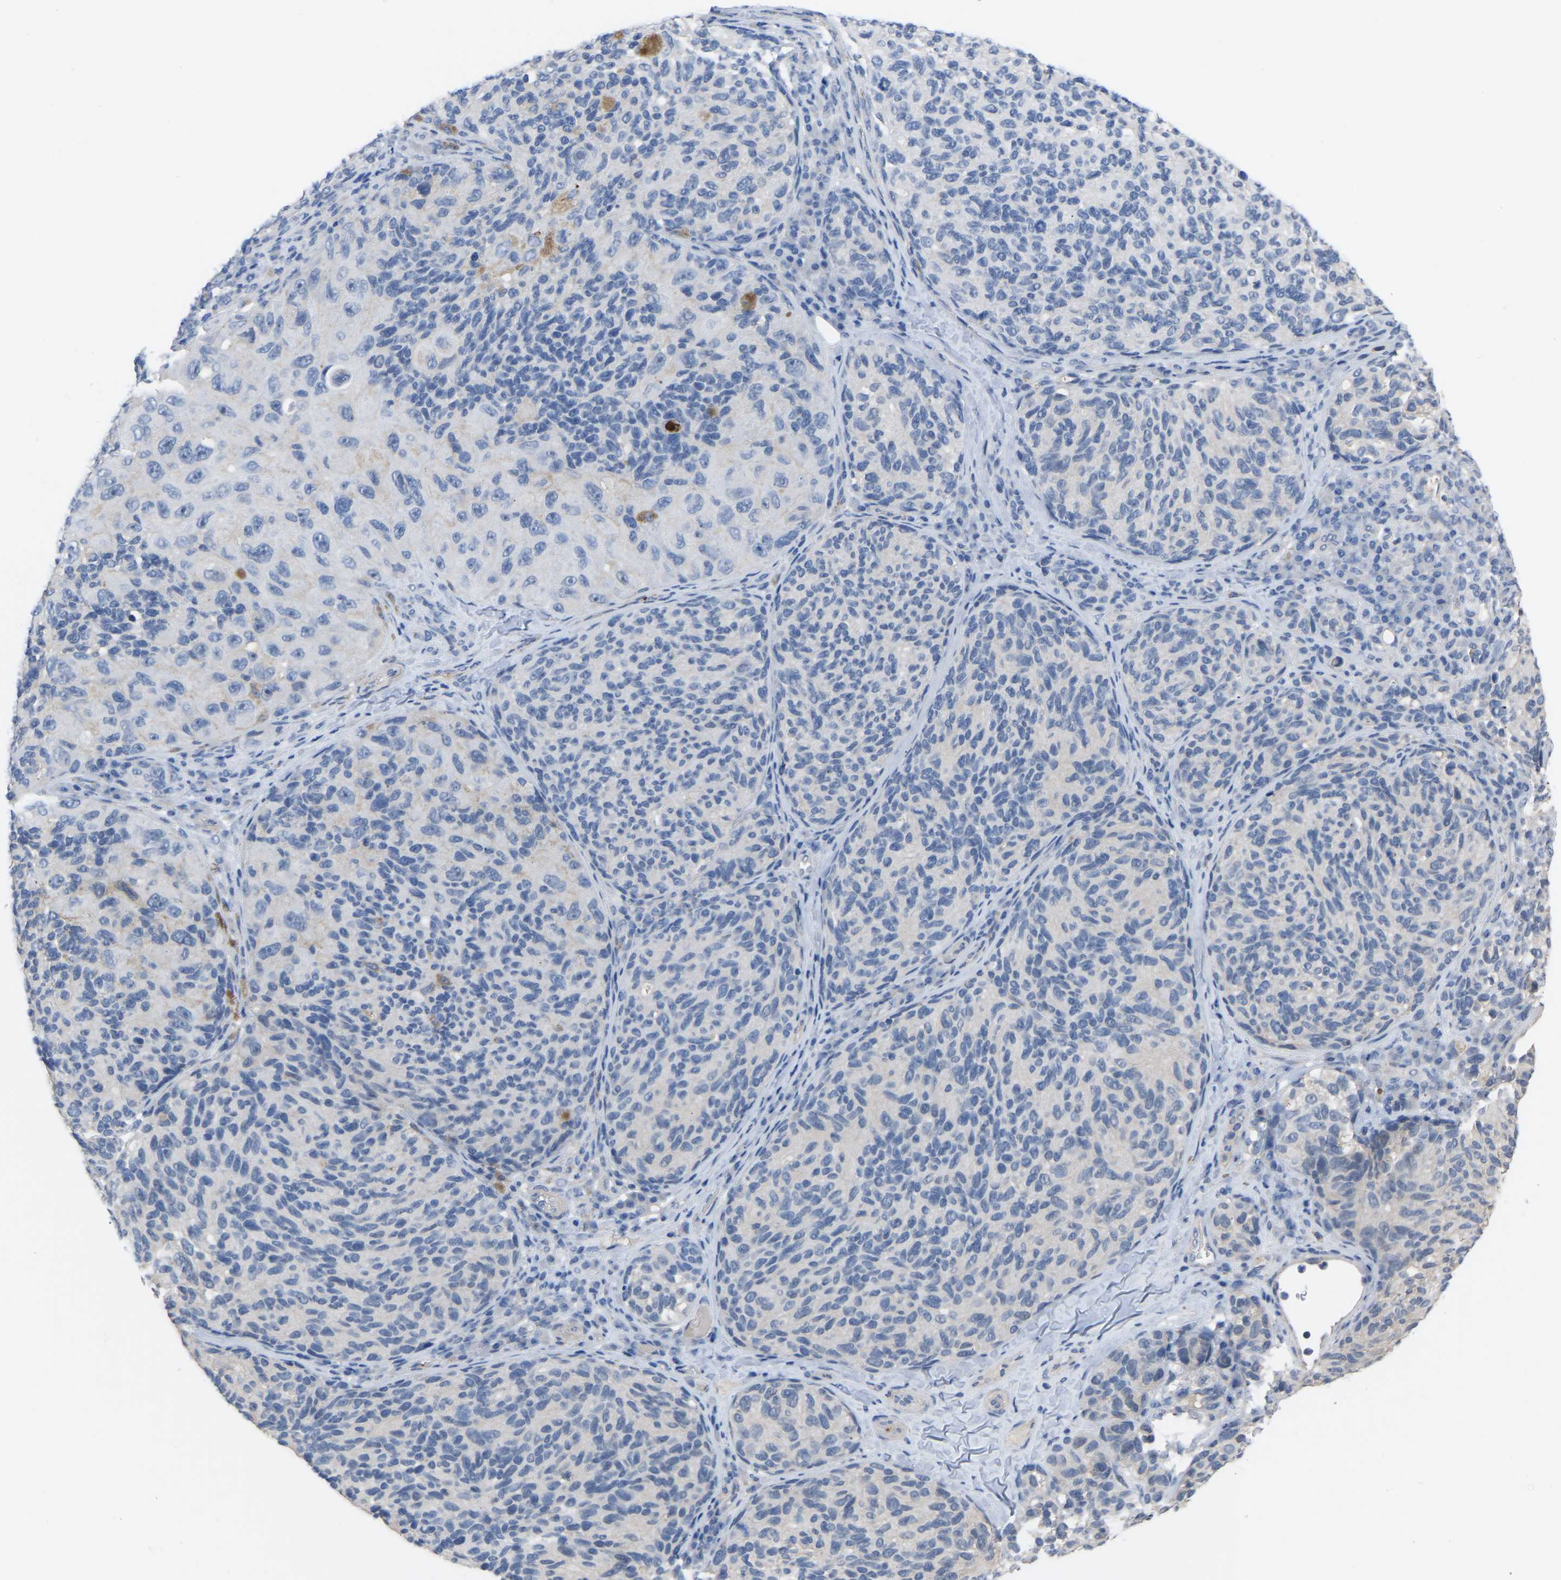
{"staining": {"intensity": "negative", "quantity": "none", "location": "none"}, "tissue": "melanoma", "cell_type": "Tumor cells", "image_type": "cancer", "snomed": [{"axis": "morphology", "description": "Malignant melanoma, NOS"}, {"axis": "topography", "description": "Skin"}], "caption": "There is no significant expression in tumor cells of melanoma. (Brightfield microscopy of DAB immunohistochemistry (IHC) at high magnification).", "gene": "ZNF449", "patient": {"sex": "female", "age": 73}}